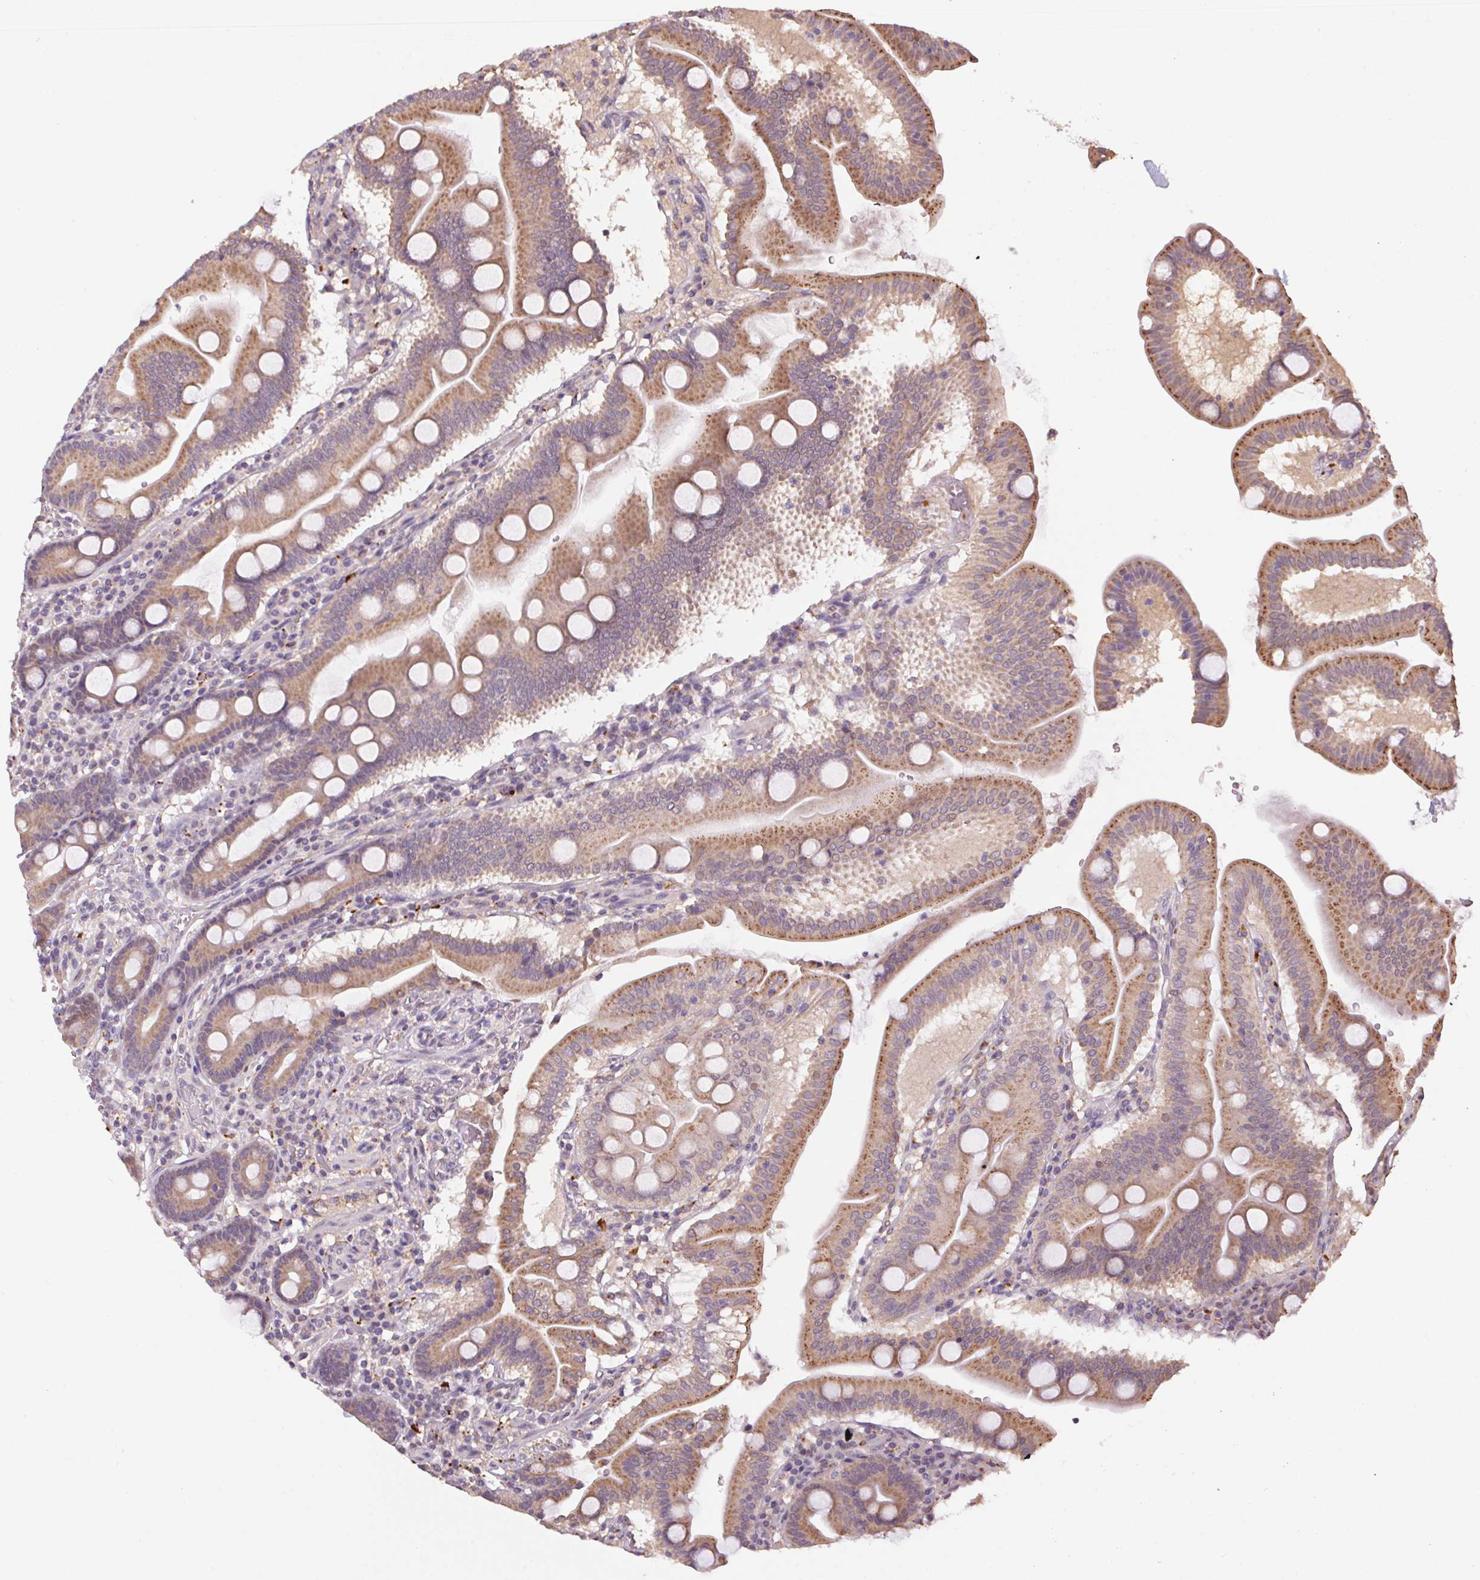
{"staining": {"intensity": "moderate", "quantity": ">75%", "location": "cytoplasmic/membranous"}, "tissue": "duodenum", "cell_type": "Glandular cells", "image_type": "normal", "snomed": [{"axis": "morphology", "description": "Normal tissue, NOS"}, {"axis": "topography", "description": "Pancreas"}, {"axis": "topography", "description": "Duodenum"}], "caption": "Immunohistochemical staining of benign human duodenum shows >75% levels of moderate cytoplasmic/membranous protein expression in approximately >75% of glandular cells. The staining was performed using DAB (3,3'-diaminobenzidine), with brown indicating positive protein expression. Nuclei are stained blue with hematoxylin.", "gene": "ADH5", "patient": {"sex": "male", "age": 59}}